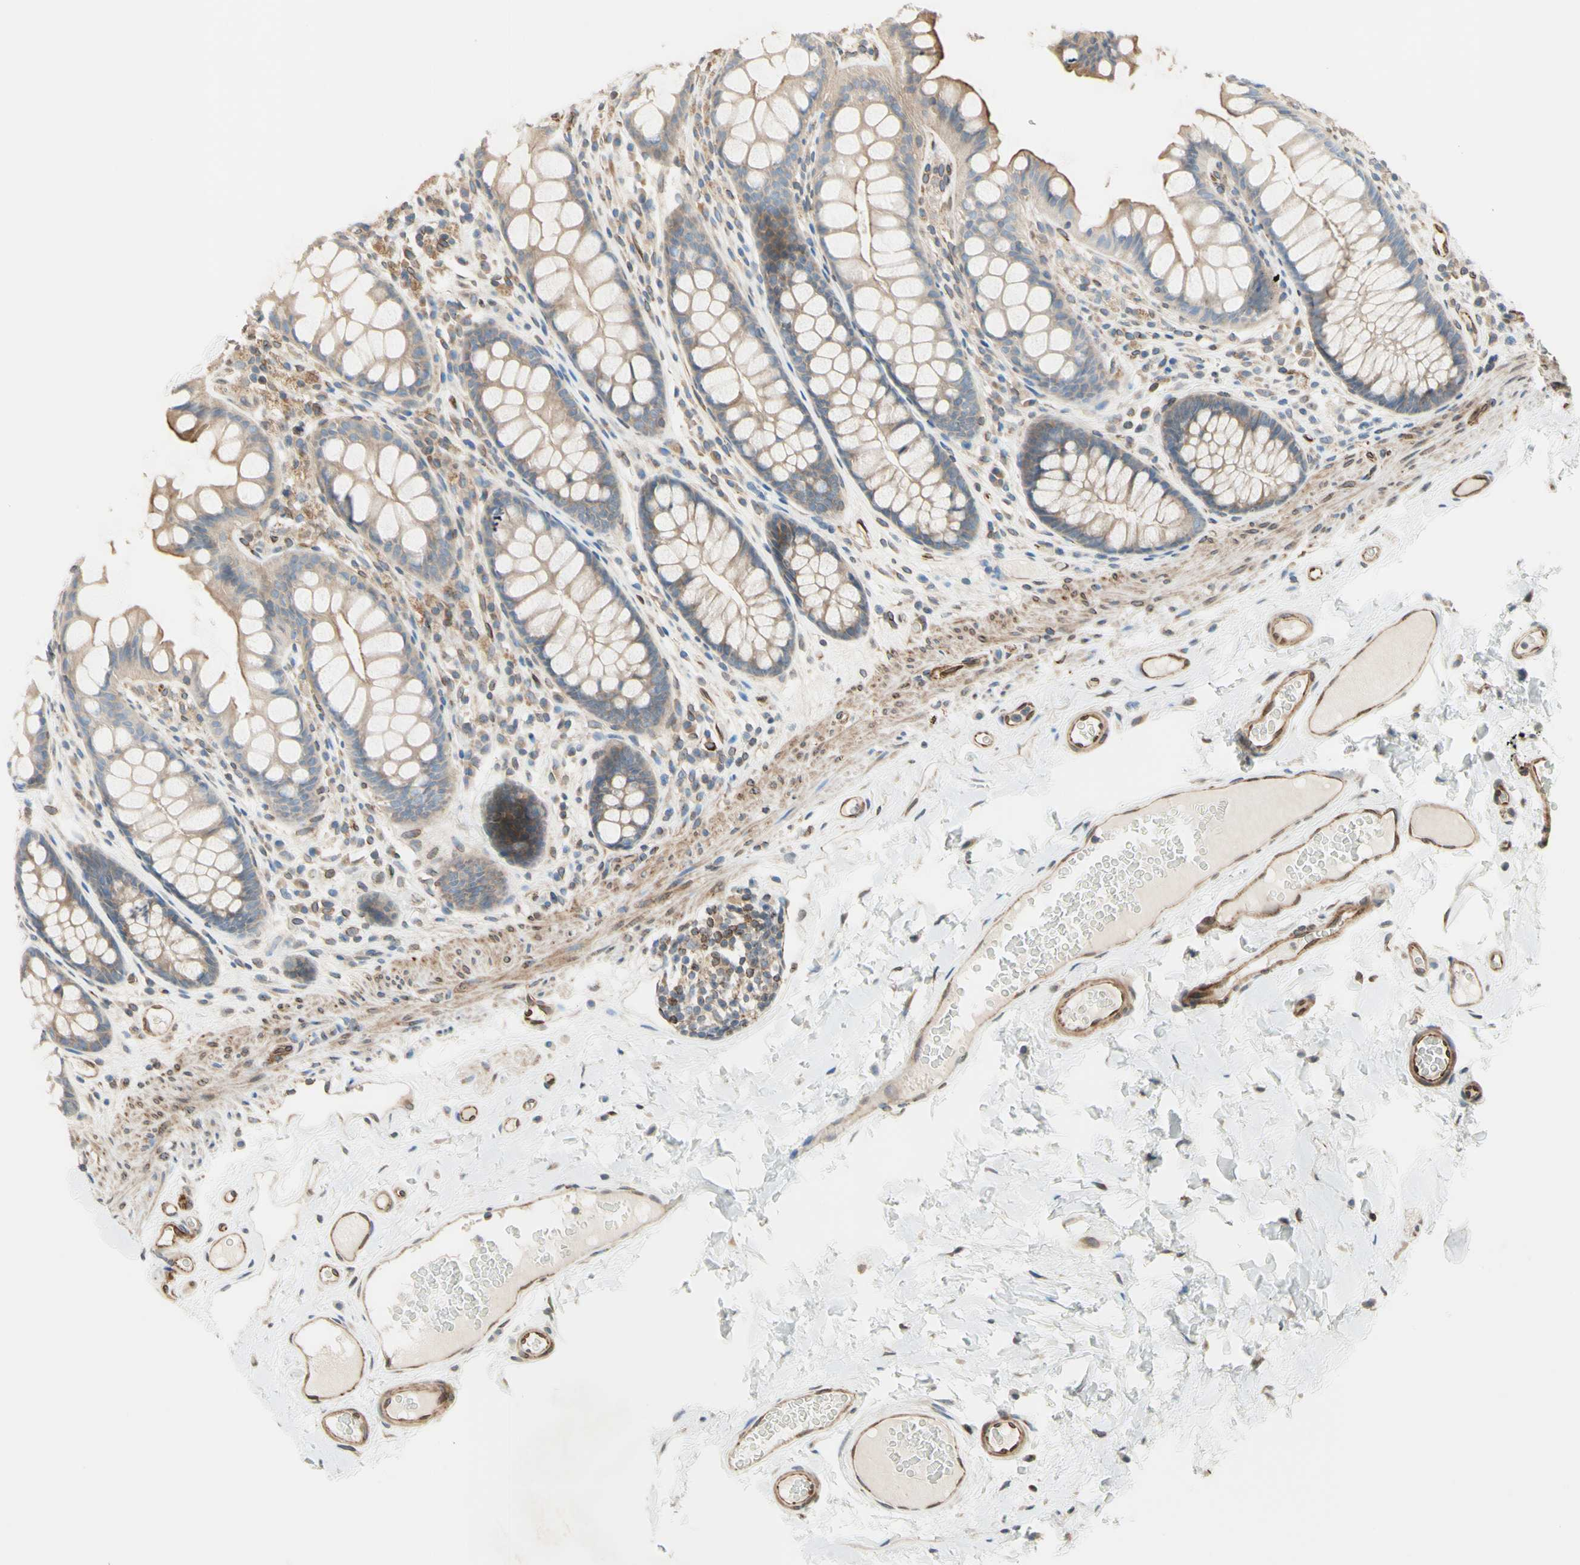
{"staining": {"intensity": "strong", "quantity": ">75%", "location": "cytoplasmic/membranous"}, "tissue": "colon", "cell_type": "Endothelial cells", "image_type": "normal", "snomed": [{"axis": "morphology", "description": "Normal tissue, NOS"}, {"axis": "topography", "description": "Colon"}], "caption": "A histopathology image of colon stained for a protein demonstrates strong cytoplasmic/membranous brown staining in endothelial cells. The staining was performed using DAB, with brown indicating positive protein expression. Nuclei are stained blue with hematoxylin.", "gene": "TRAF2", "patient": {"sex": "female", "age": 55}}